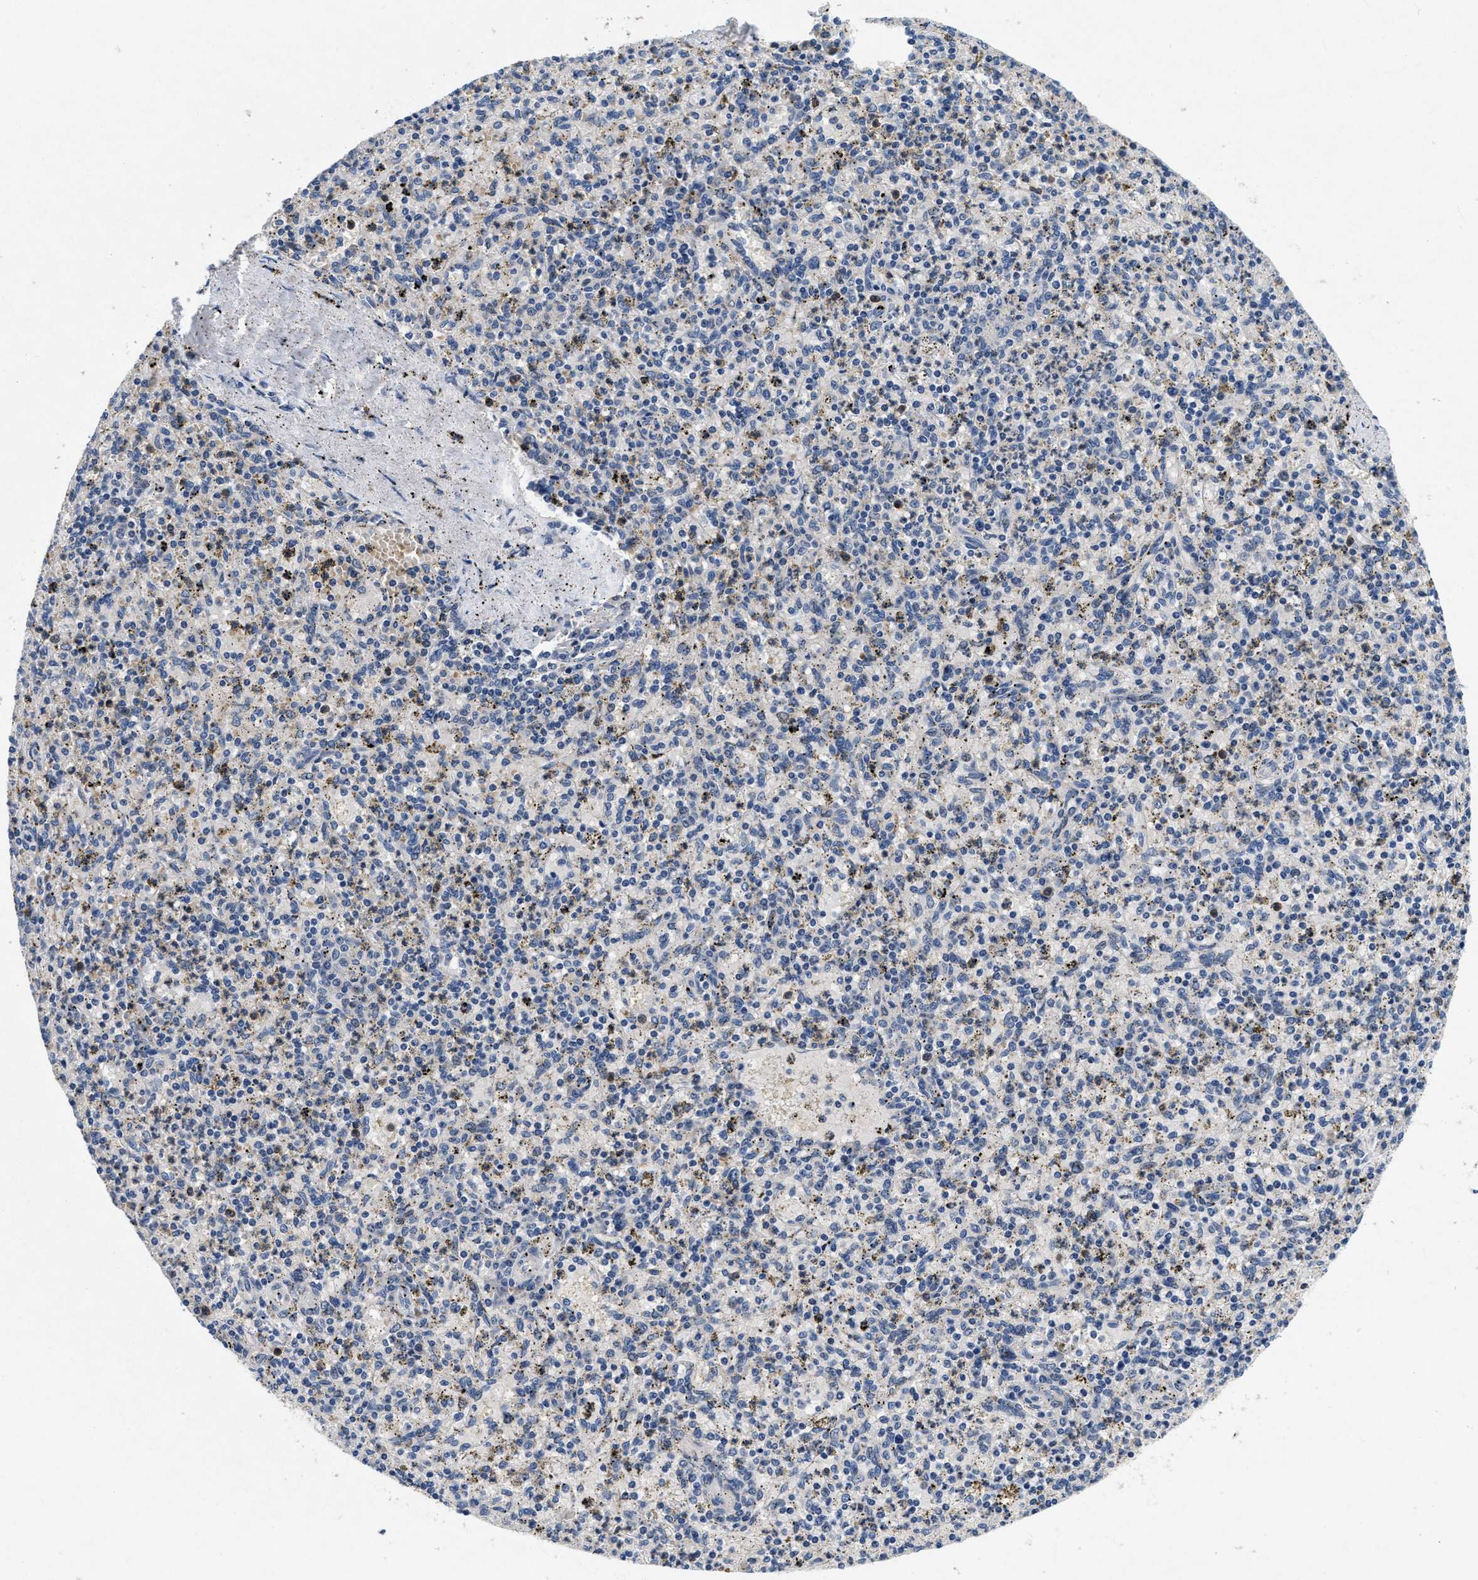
{"staining": {"intensity": "negative", "quantity": "none", "location": "none"}, "tissue": "spleen", "cell_type": "Cells in red pulp", "image_type": "normal", "snomed": [{"axis": "morphology", "description": "Normal tissue, NOS"}, {"axis": "topography", "description": "Spleen"}], "caption": "DAB immunohistochemical staining of unremarkable human spleen reveals no significant expression in cells in red pulp. The staining is performed using DAB brown chromogen with nuclei counter-stained in using hematoxylin.", "gene": "PDP1", "patient": {"sex": "male", "age": 72}}